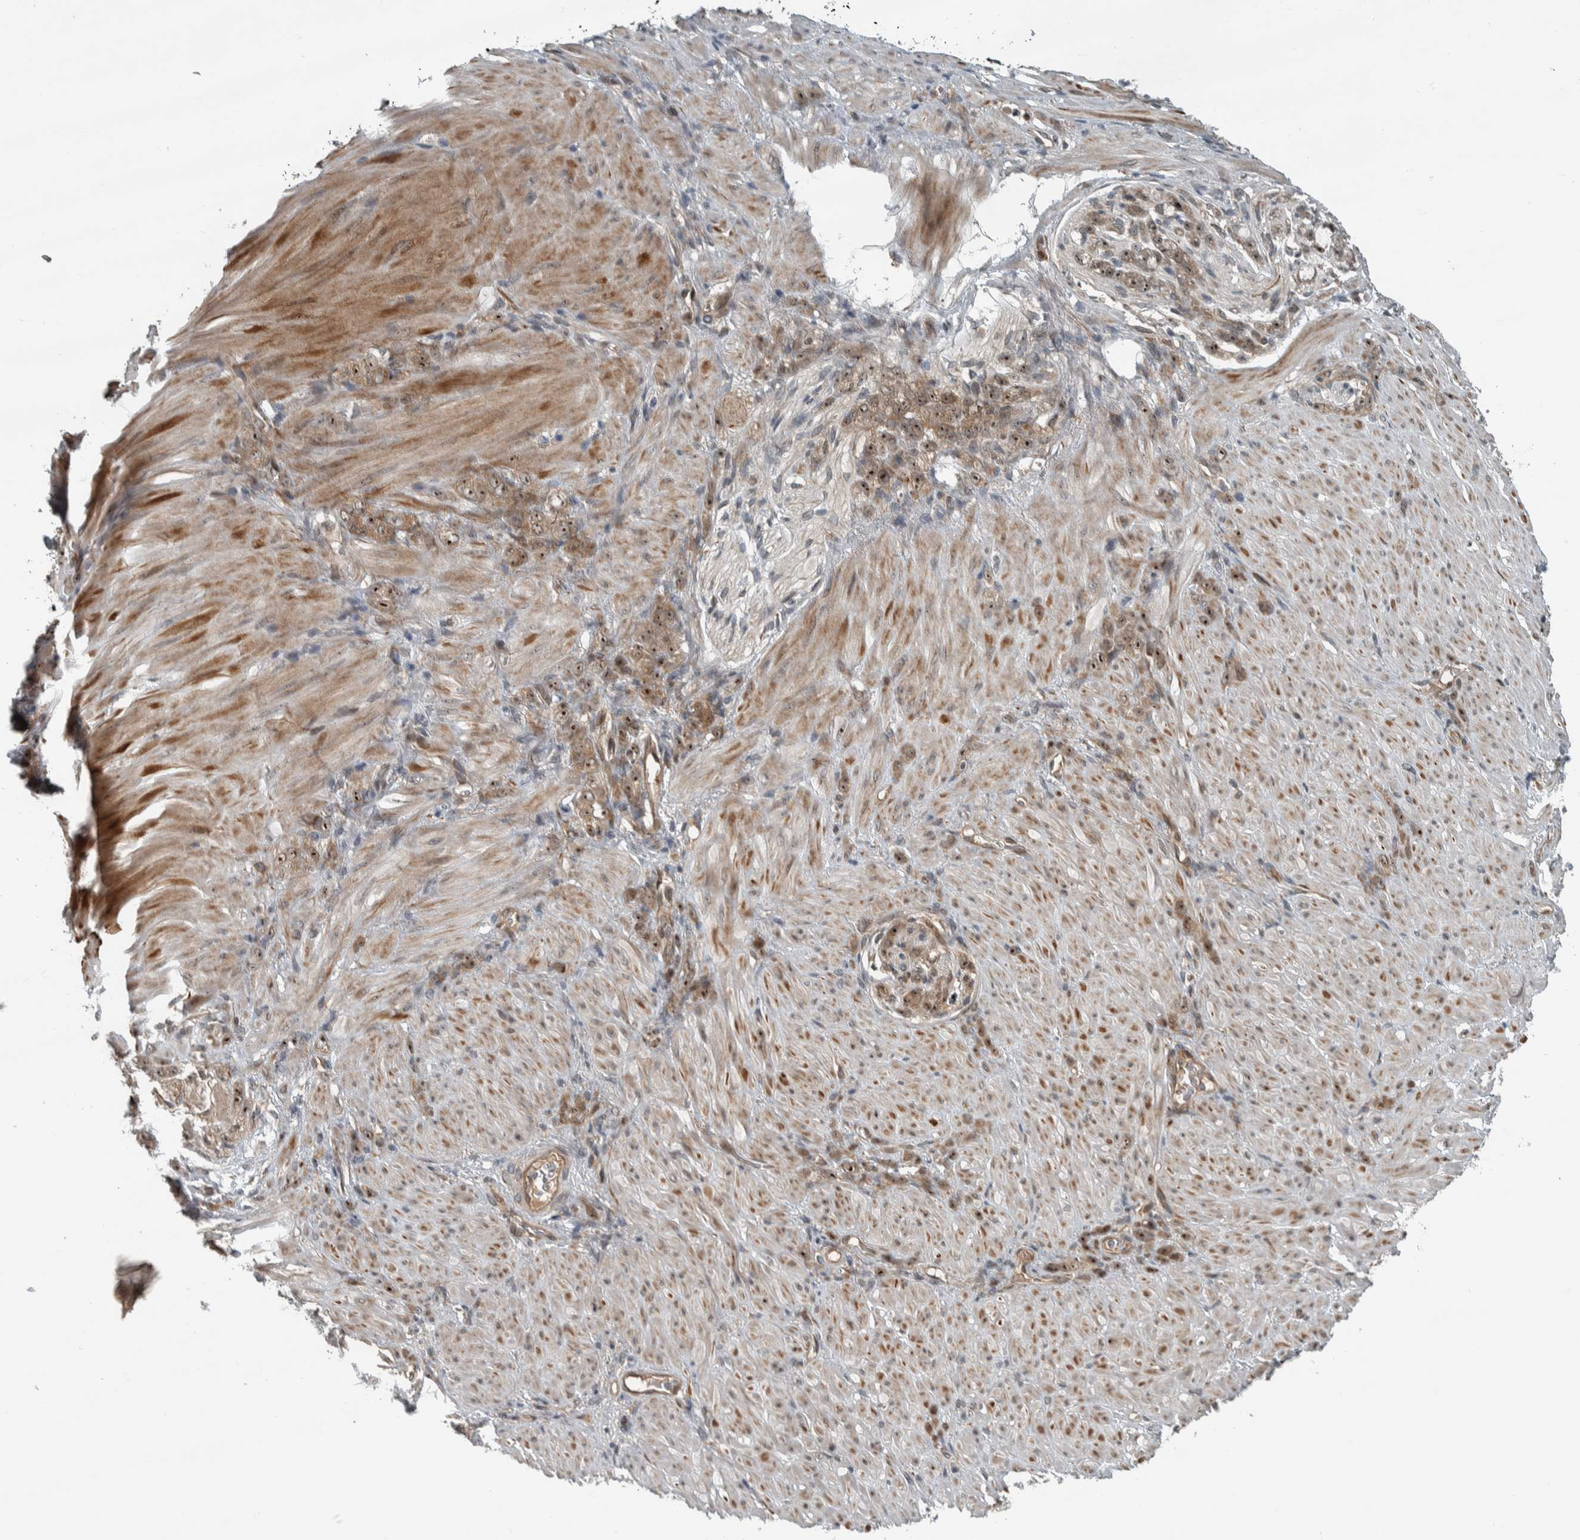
{"staining": {"intensity": "moderate", "quantity": ">75%", "location": "cytoplasmic/membranous,nuclear"}, "tissue": "stomach cancer", "cell_type": "Tumor cells", "image_type": "cancer", "snomed": [{"axis": "morphology", "description": "Normal tissue, NOS"}, {"axis": "morphology", "description": "Adenocarcinoma, NOS"}, {"axis": "topography", "description": "Stomach"}], "caption": "This micrograph reveals IHC staining of stomach cancer (adenocarcinoma), with medium moderate cytoplasmic/membranous and nuclear staining in approximately >75% of tumor cells.", "gene": "XPO5", "patient": {"sex": "male", "age": 82}}